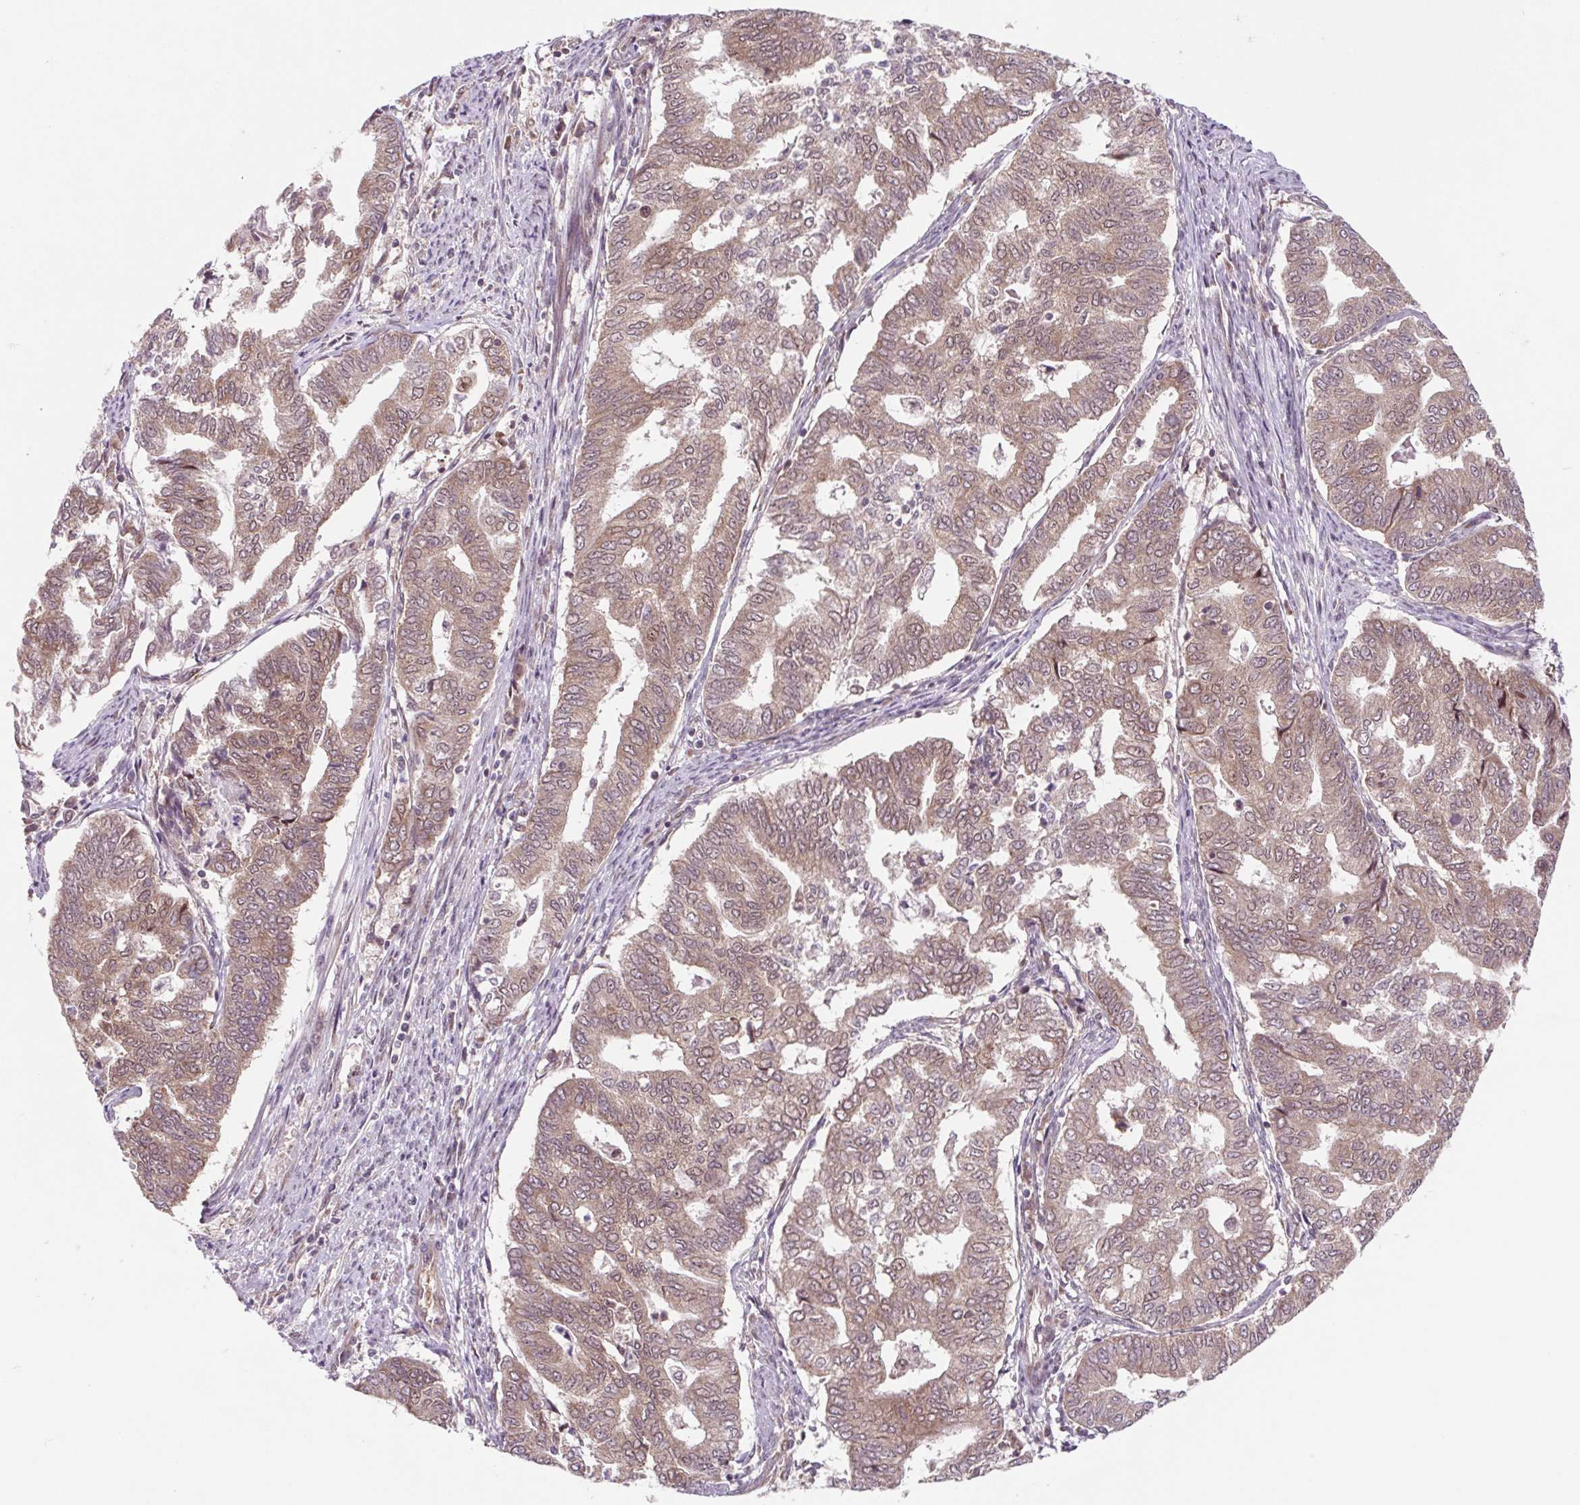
{"staining": {"intensity": "weak", "quantity": "25%-75%", "location": "cytoplasmic/membranous,nuclear"}, "tissue": "endometrial cancer", "cell_type": "Tumor cells", "image_type": "cancer", "snomed": [{"axis": "morphology", "description": "Adenocarcinoma, NOS"}, {"axis": "topography", "description": "Endometrium"}], "caption": "Protein expression analysis of human endometrial adenocarcinoma reveals weak cytoplasmic/membranous and nuclear staining in about 25%-75% of tumor cells.", "gene": "HFE", "patient": {"sex": "female", "age": 79}}